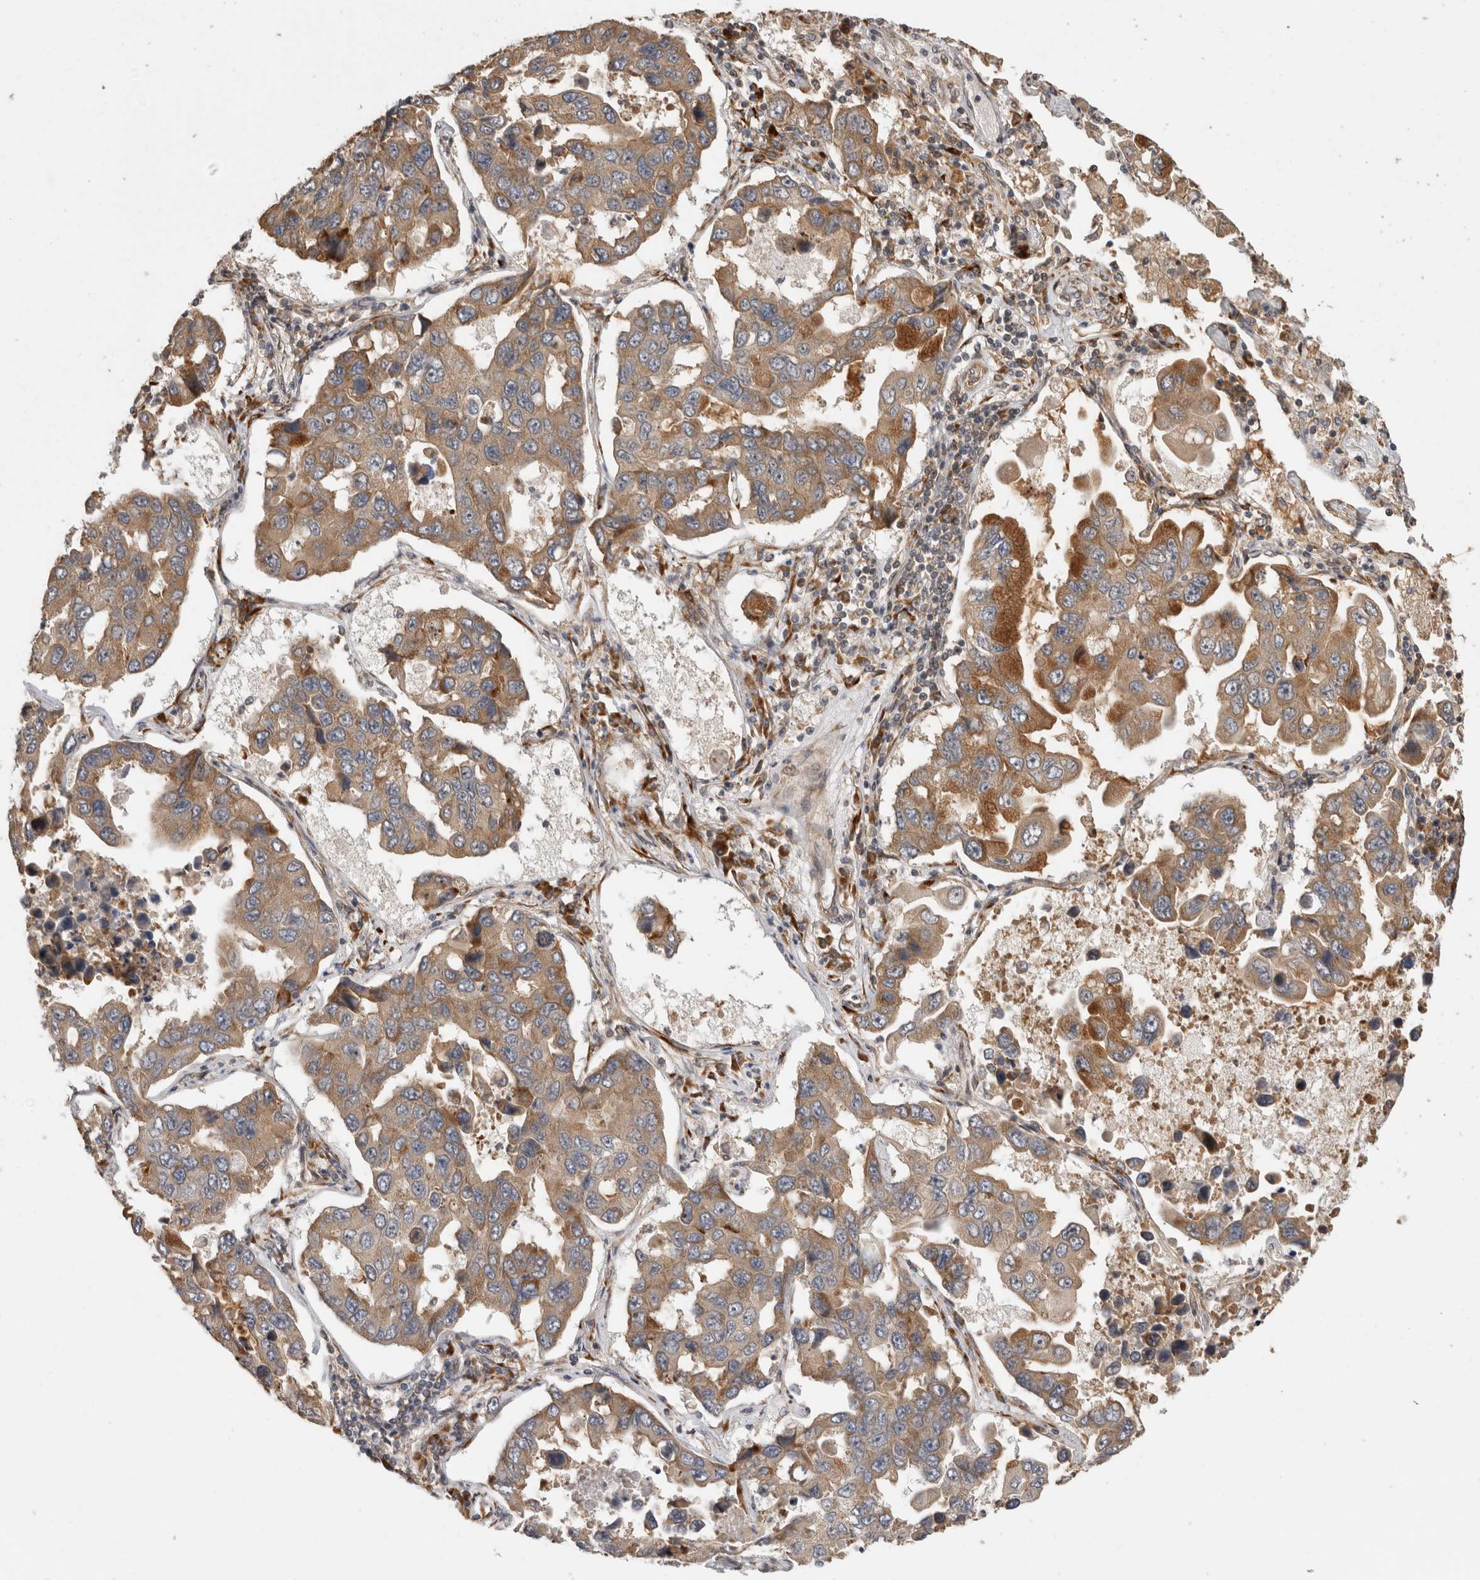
{"staining": {"intensity": "moderate", "quantity": ">75%", "location": "cytoplasmic/membranous"}, "tissue": "lung cancer", "cell_type": "Tumor cells", "image_type": "cancer", "snomed": [{"axis": "morphology", "description": "Adenocarcinoma, NOS"}, {"axis": "topography", "description": "Lung"}], "caption": "This is an image of immunohistochemistry staining of lung adenocarcinoma, which shows moderate positivity in the cytoplasmic/membranous of tumor cells.", "gene": "PCDHB15", "patient": {"sex": "male", "age": 64}}